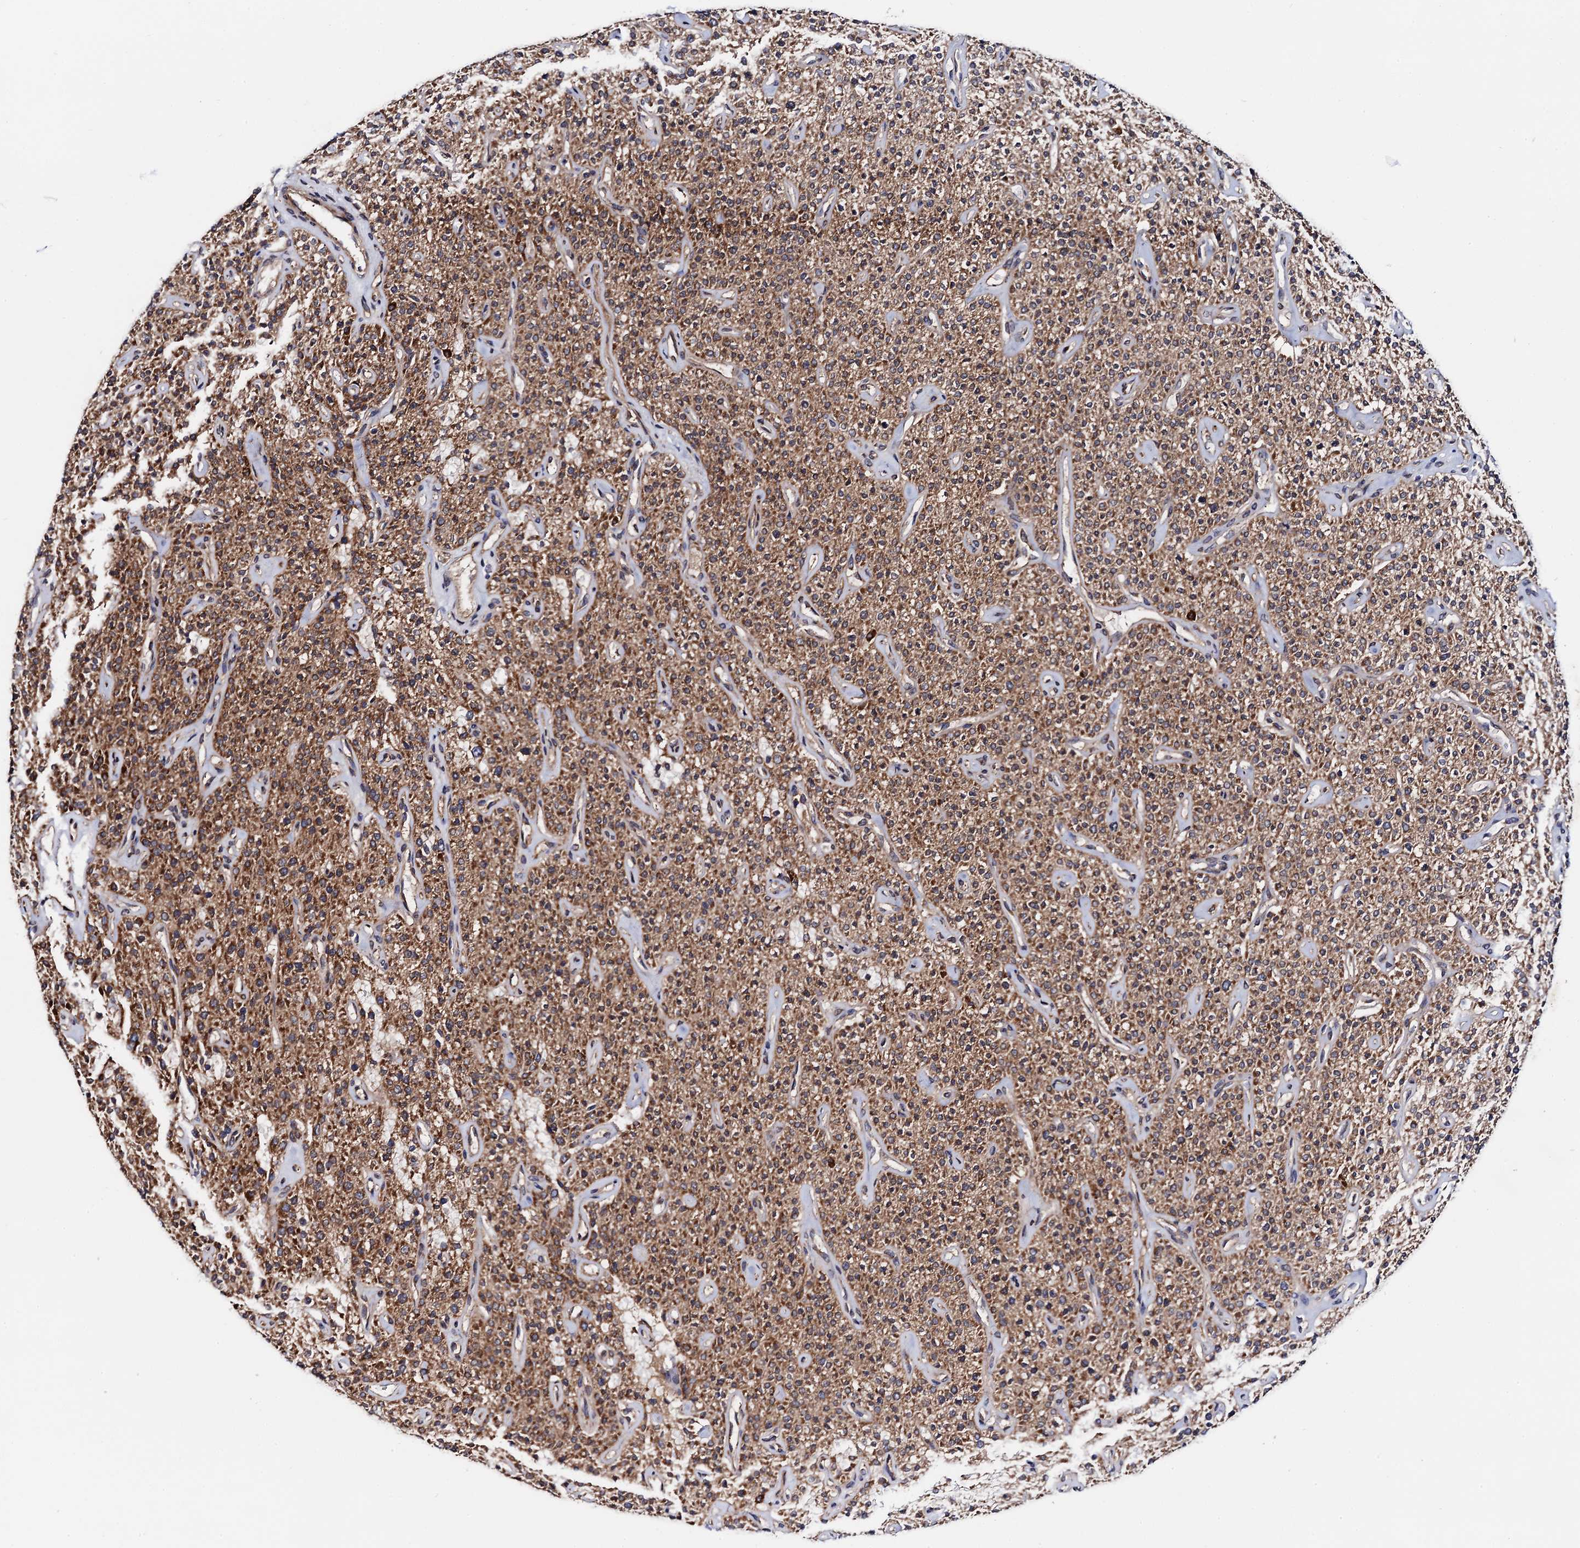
{"staining": {"intensity": "moderate", "quantity": ">75%", "location": "cytoplasmic/membranous"}, "tissue": "parathyroid gland", "cell_type": "Glandular cells", "image_type": "normal", "snomed": [{"axis": "morphology", "description": "Normal tissue, NOS"}, {"axis": "topography", "description": "Parathyroid gland"}], "caption": "Immunohistochemistry micrograph of normal parathyroid gland: parathyroid gland stained using immunohistochemistry (IHC) displays medium levels of moderate protein expression localized specifically in the cytoplasmic/membranous of glandular cells, appearing as a cytoplasmic/membranous brown color.", "gene": "MRPL48", "patient": {"sex": "male", "age": 46}}